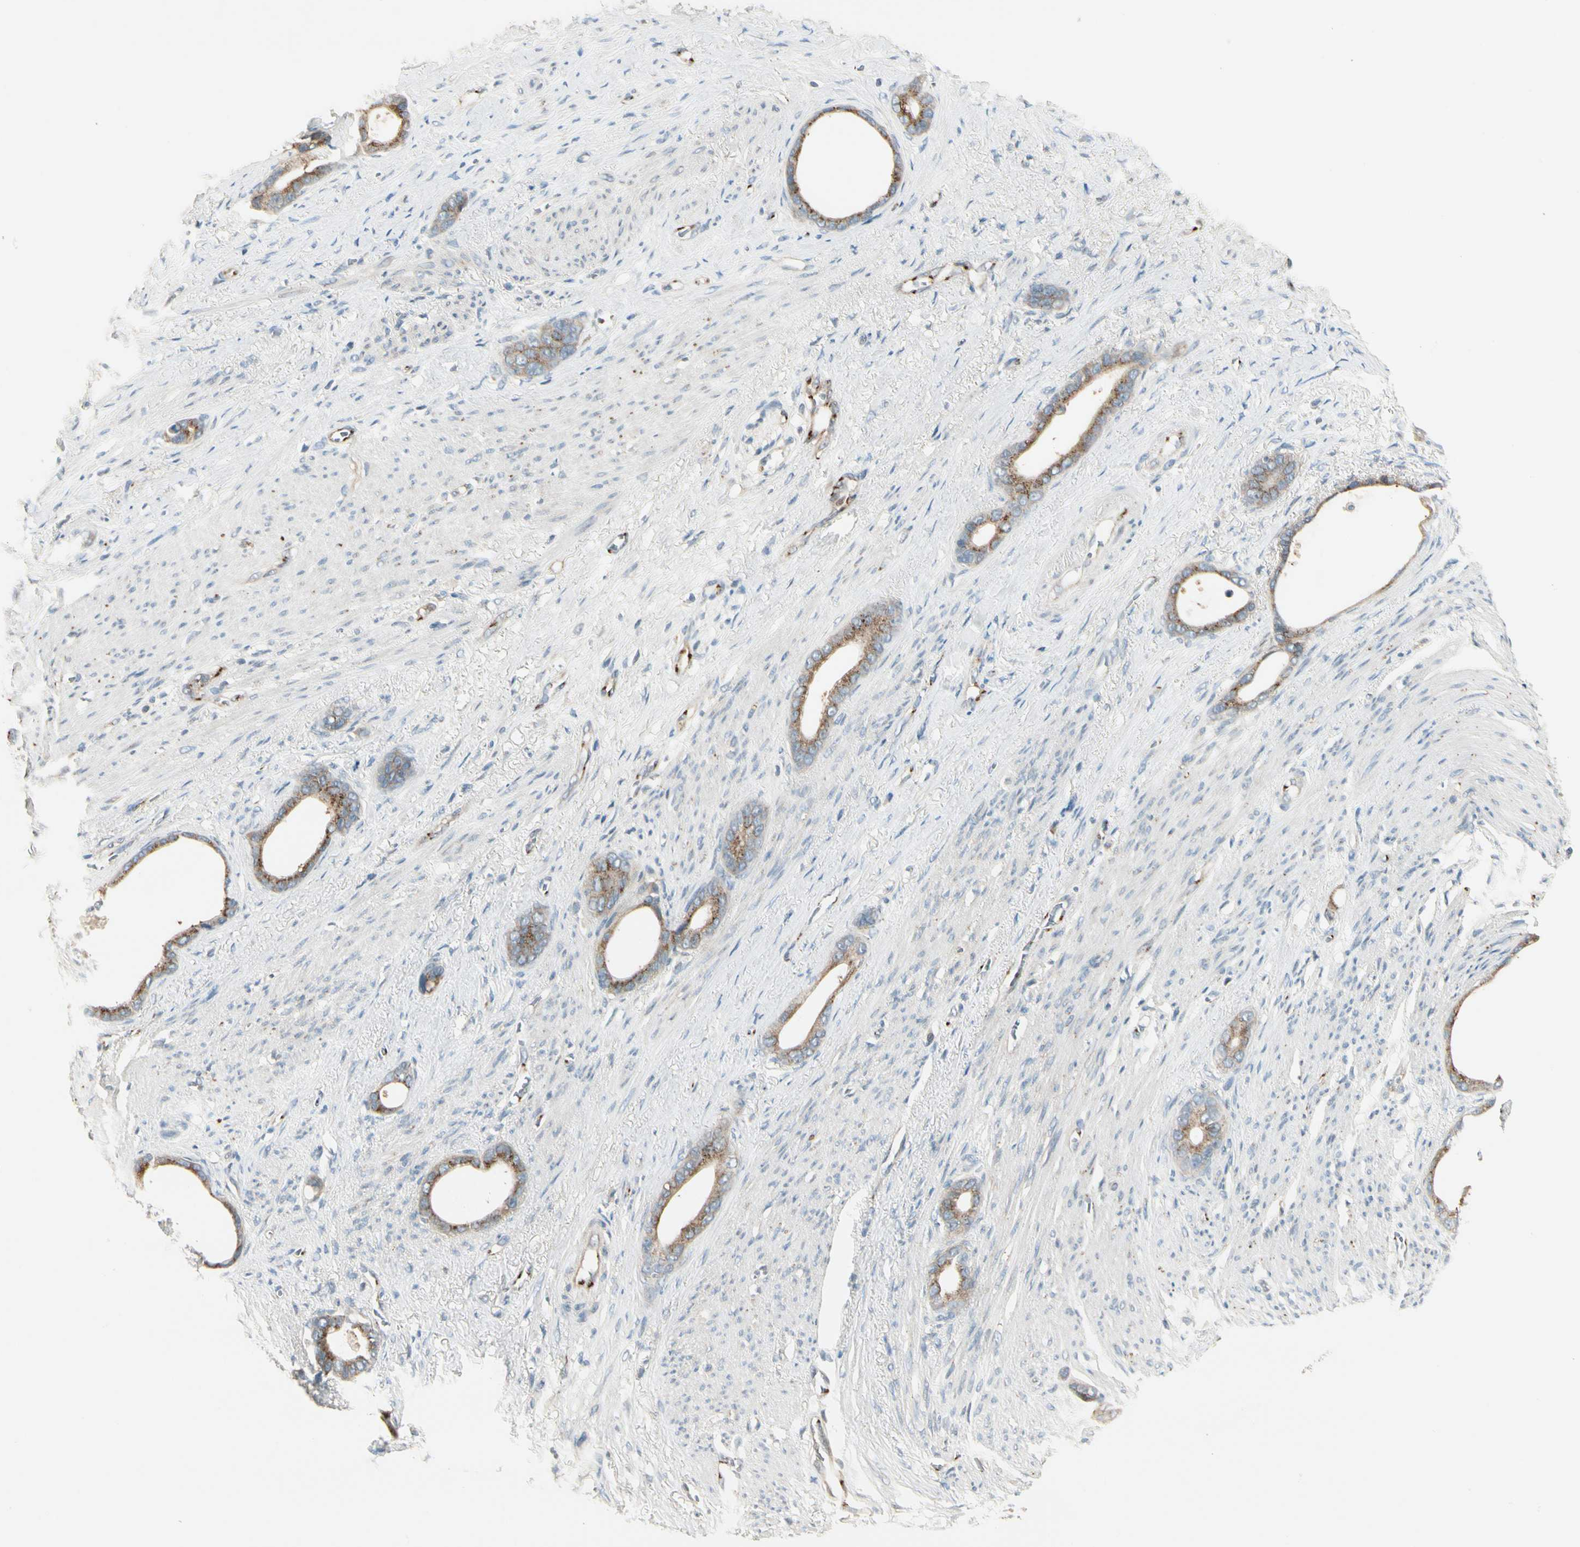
{"staining": {"intensity": "moderate", "quantity": ">75%", "location": "cytoplasmic/membranous"}, "tissue": "stomach cancer", "cell_type": "Tumor cells", "image_type": "cancer", "snomed": [{"axis": "morphology", "description": "Adenocarcinoma, NOS"}, {"axis": "topography", "description": "Stomach"}], "caption": "This histopathology image reveals adenocarcinoma (stomach) stained with immunohistochemistry to label a protein in brown. The cytoplasmic/membranous of tumor cells show moderate positivity for the protein. Nuclei are counter-stained blue.", "gene": "MANSC1", "patient": {"sex": "female", "age": 75}}